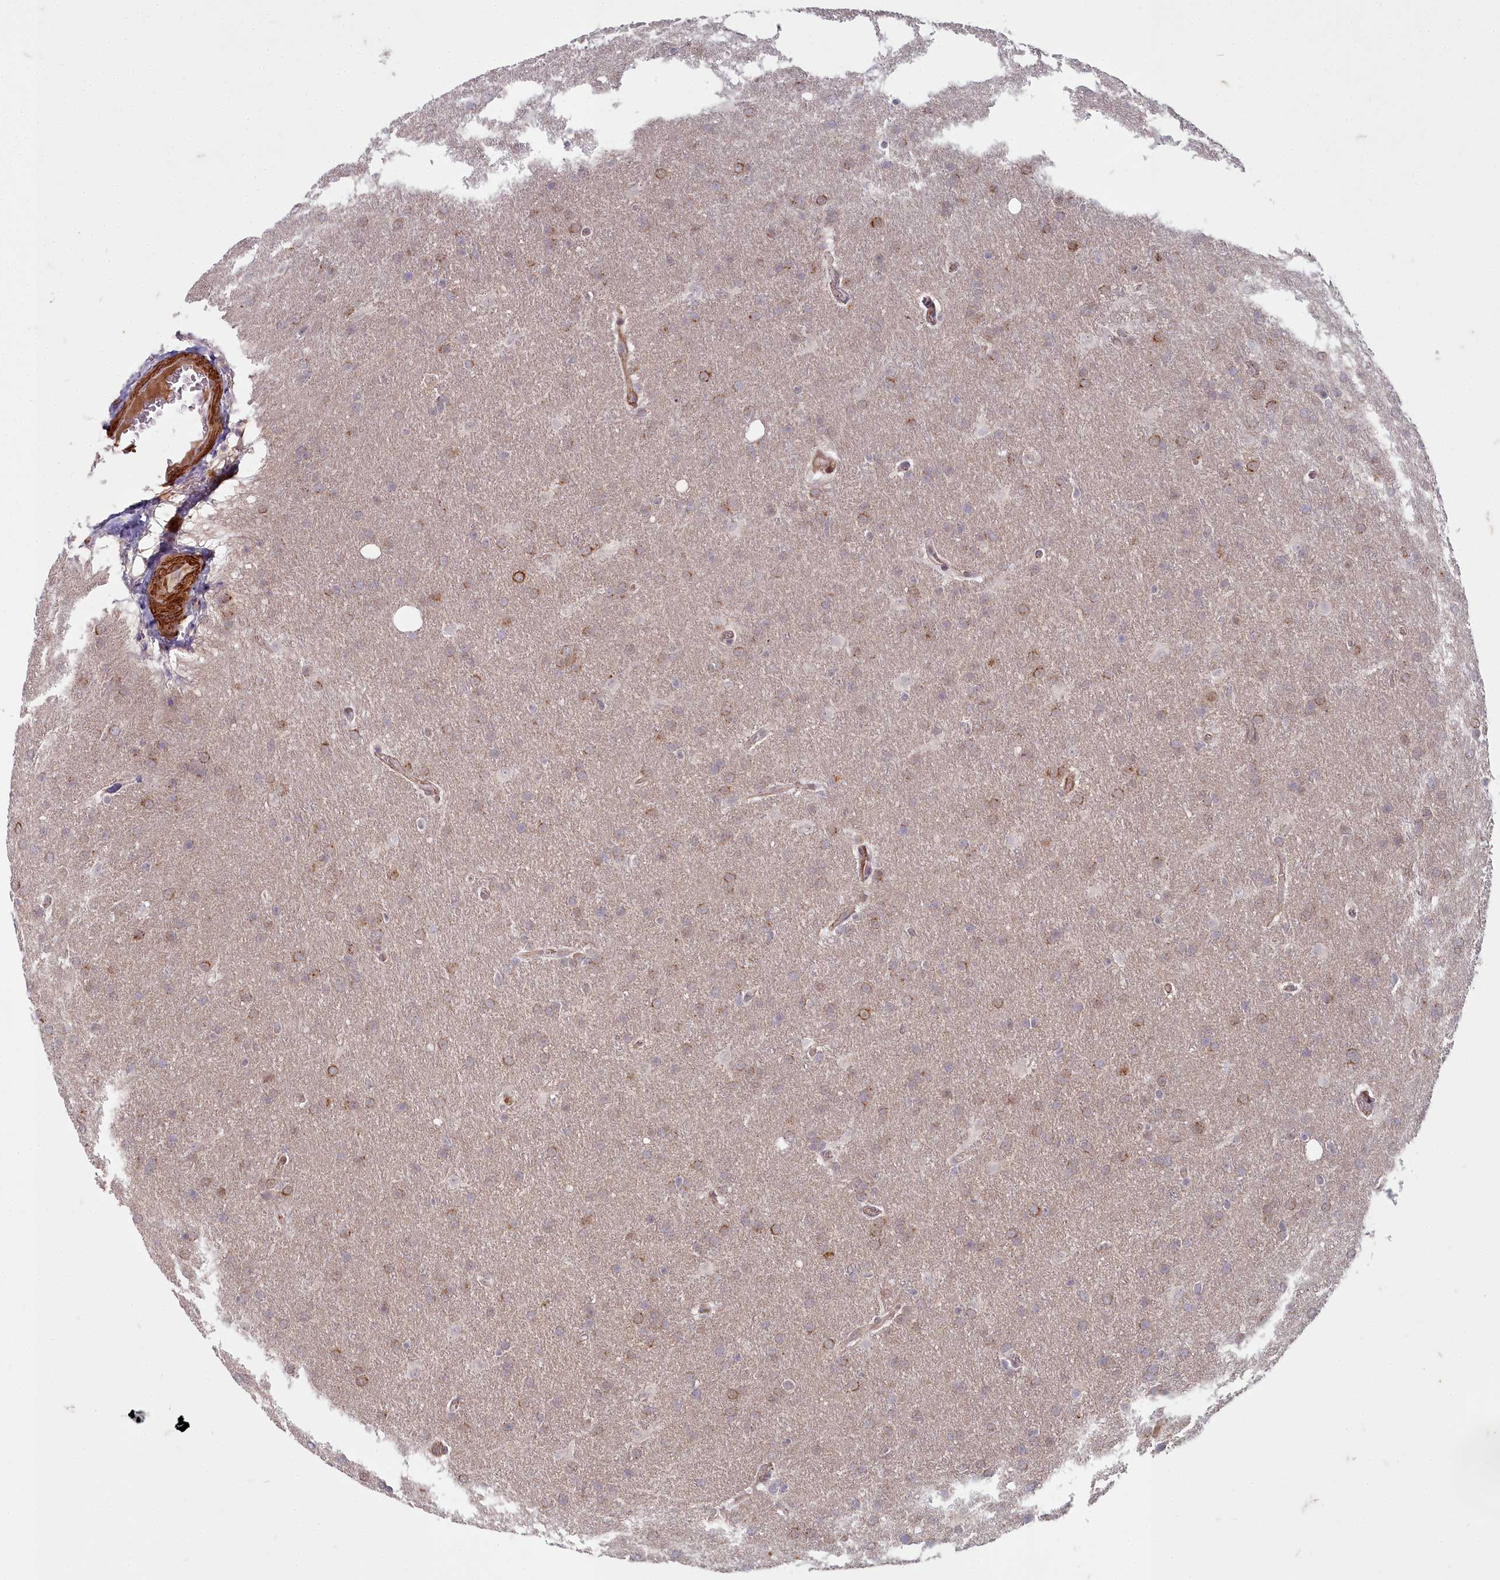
{"staining": {"intensity": "moderate", "quantity": "25%-75%", "location": "cytoplasmic/membranous"}, "tissue": "glioma", "cell_type": "Tumor cells", "image_type": "cancer", "snomed": [{"axis": "morphology", "description": "Glioma, malignant, Low grade"}, {"axis": "topography", "description": "Brain"}], "caption": "A medium amount of moderate cytoplasmic/membranous positivity is present in approximately 25%-75% of tumor cells in glioma tissue.", "gene": "ZNF626", "patient": {"sex": "female", "age": 32}}